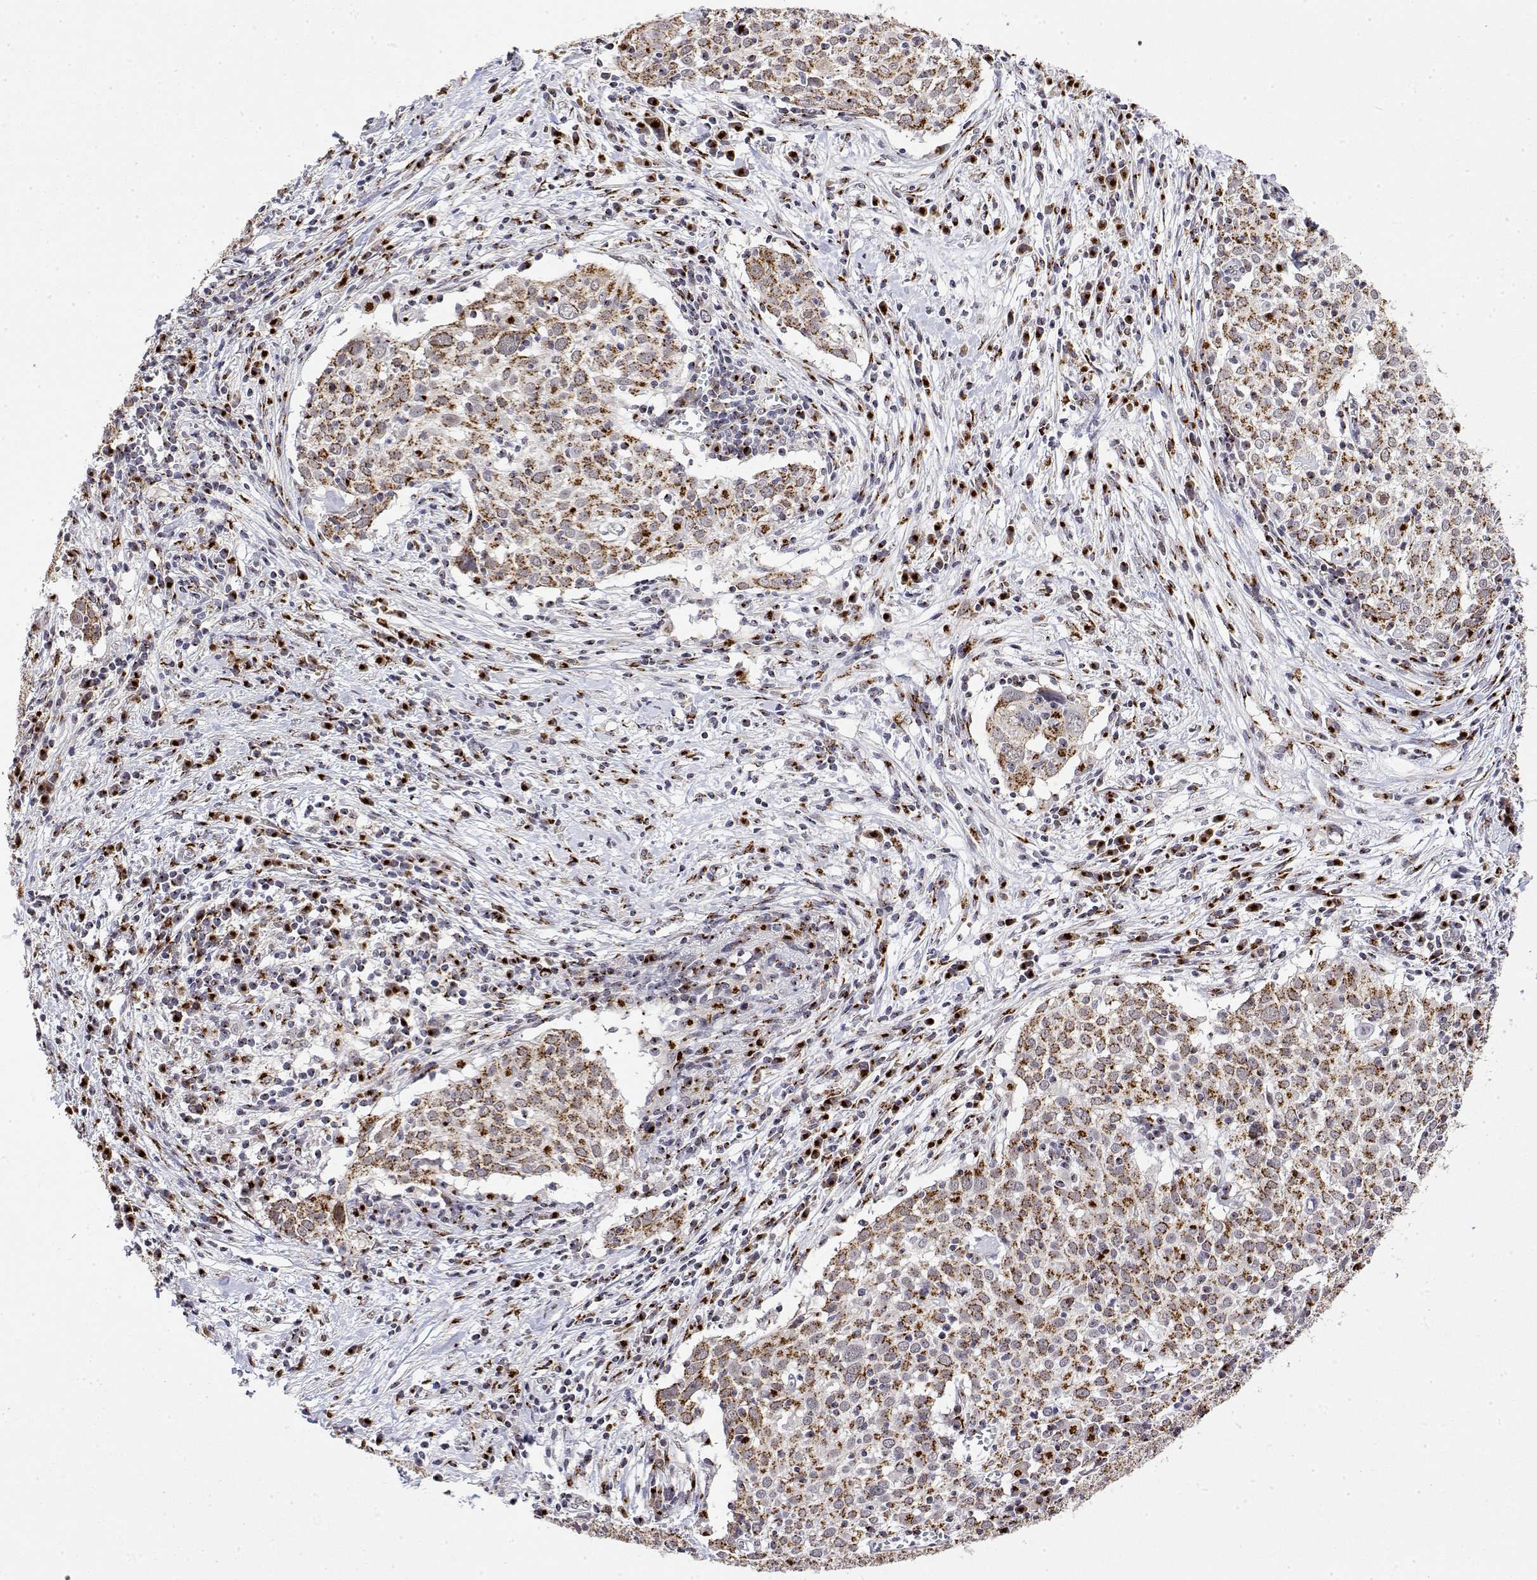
{"staining": {"intensity": "moderate", "quantity": ">75%", "location": "cytoplasmic/membranous"}, "tissue": "cervical cancer", "cell_type": "Tumor cells", "image_type": "cancer", "snomed": [{"axis": "morphology", "description": "Squamous cell carcinoma, NOS"}, {"axis": "topography", "description": "Cervix"}], "caption": "Immunohistochemistry (DAB) staining of cervical cancer demonstrates moderate cytoplasmic/membranous protein expression in about >75% of tumor cells.", "gene": "YIPF3", "patient": {"sex": "female", "age": 39}}